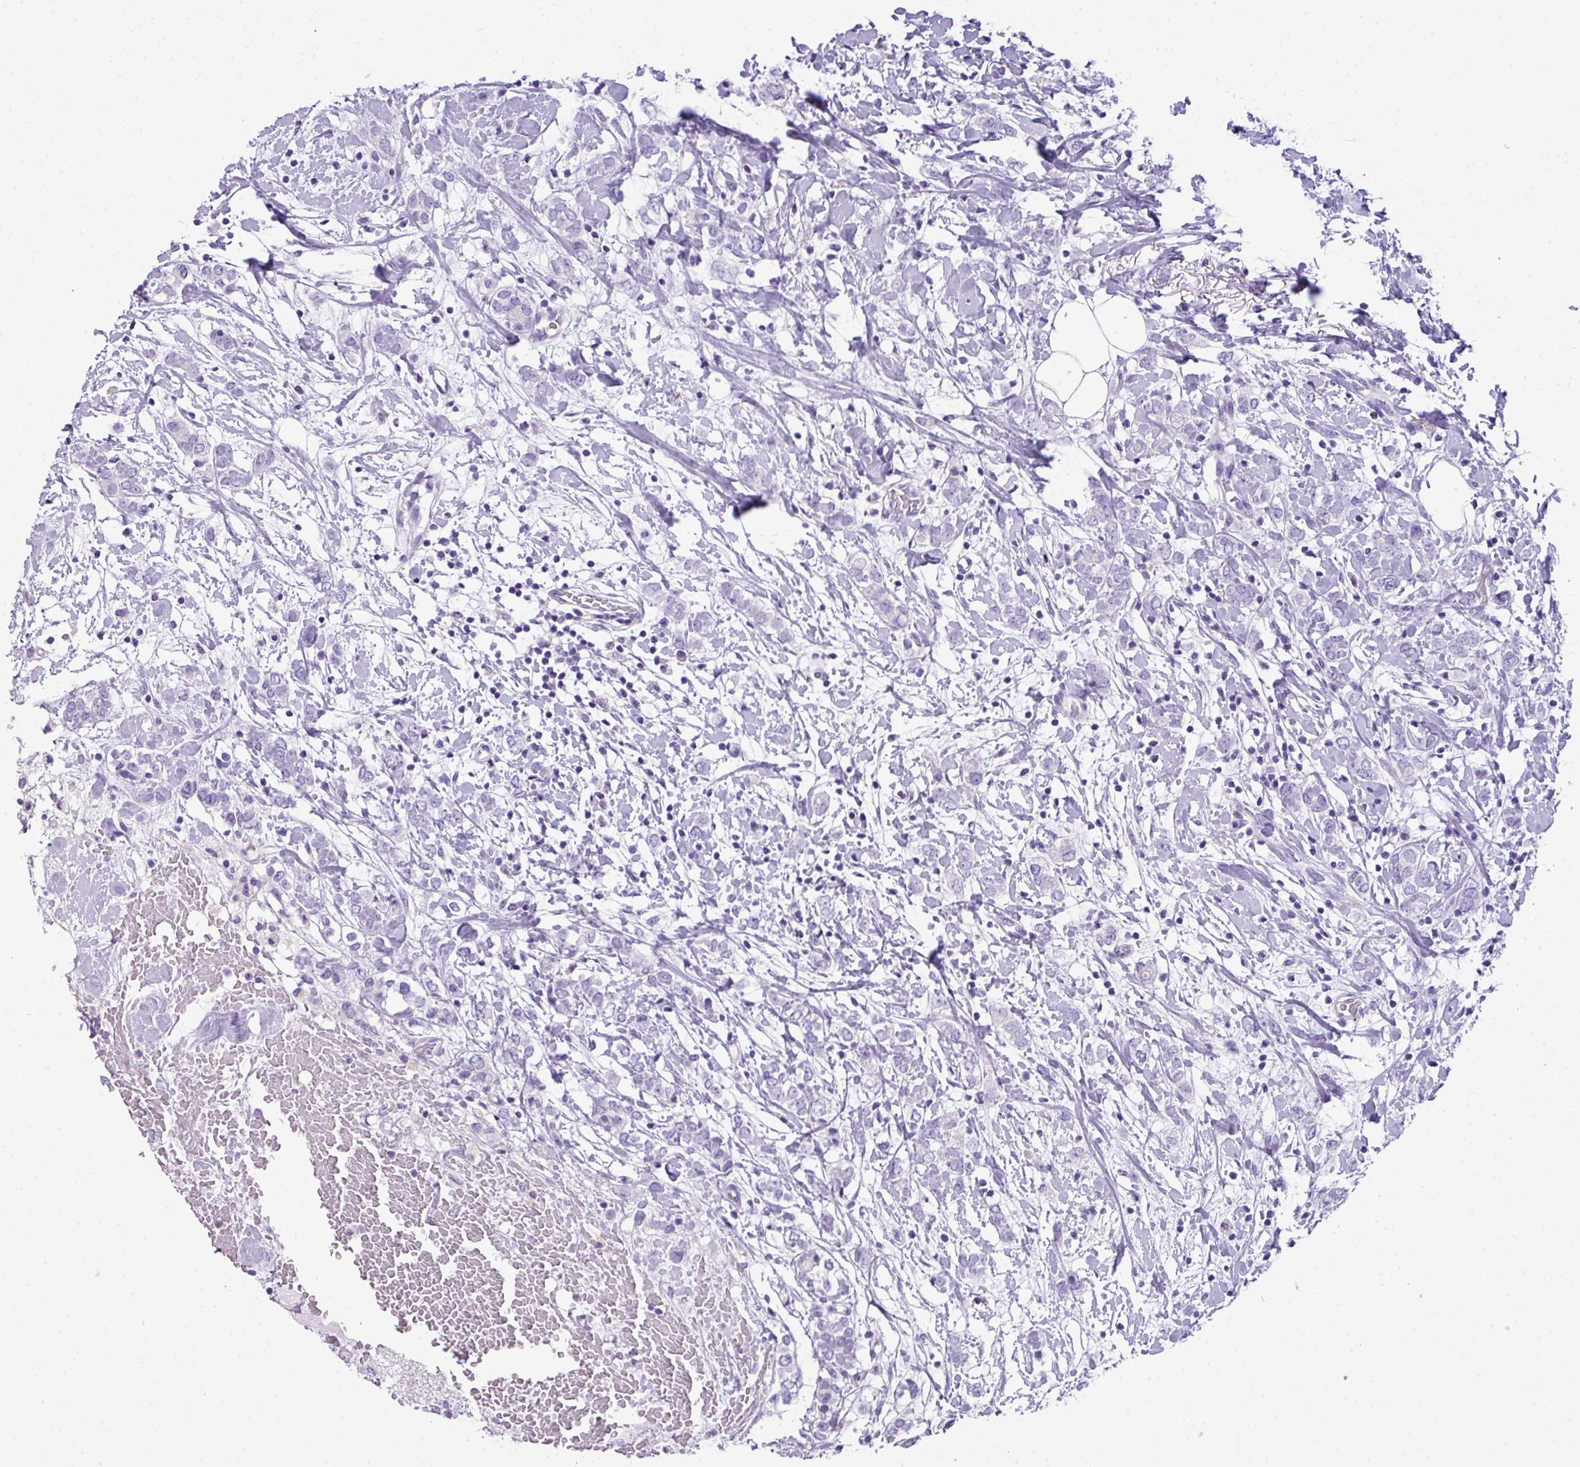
{"staining": {"intensity": "negative", "quantity": "none", "location": "none"}, "tissue": "breast cancer", "cell_type": "Tumor cells", "image_type": "cancer", "snomed": [{"axis": "morphology", "description": "Normal tissue, NOS"}, {"axis": "morphology", "description": "Lobular carcinoma"}, {"axis": "topography", "description": "Breast"}], "caption": "Histopathology image shows no significant protein expression in tumor cells of breast cancer.", "gene": "ZNF568", "patient": {"sex": "female", "age": 47}}